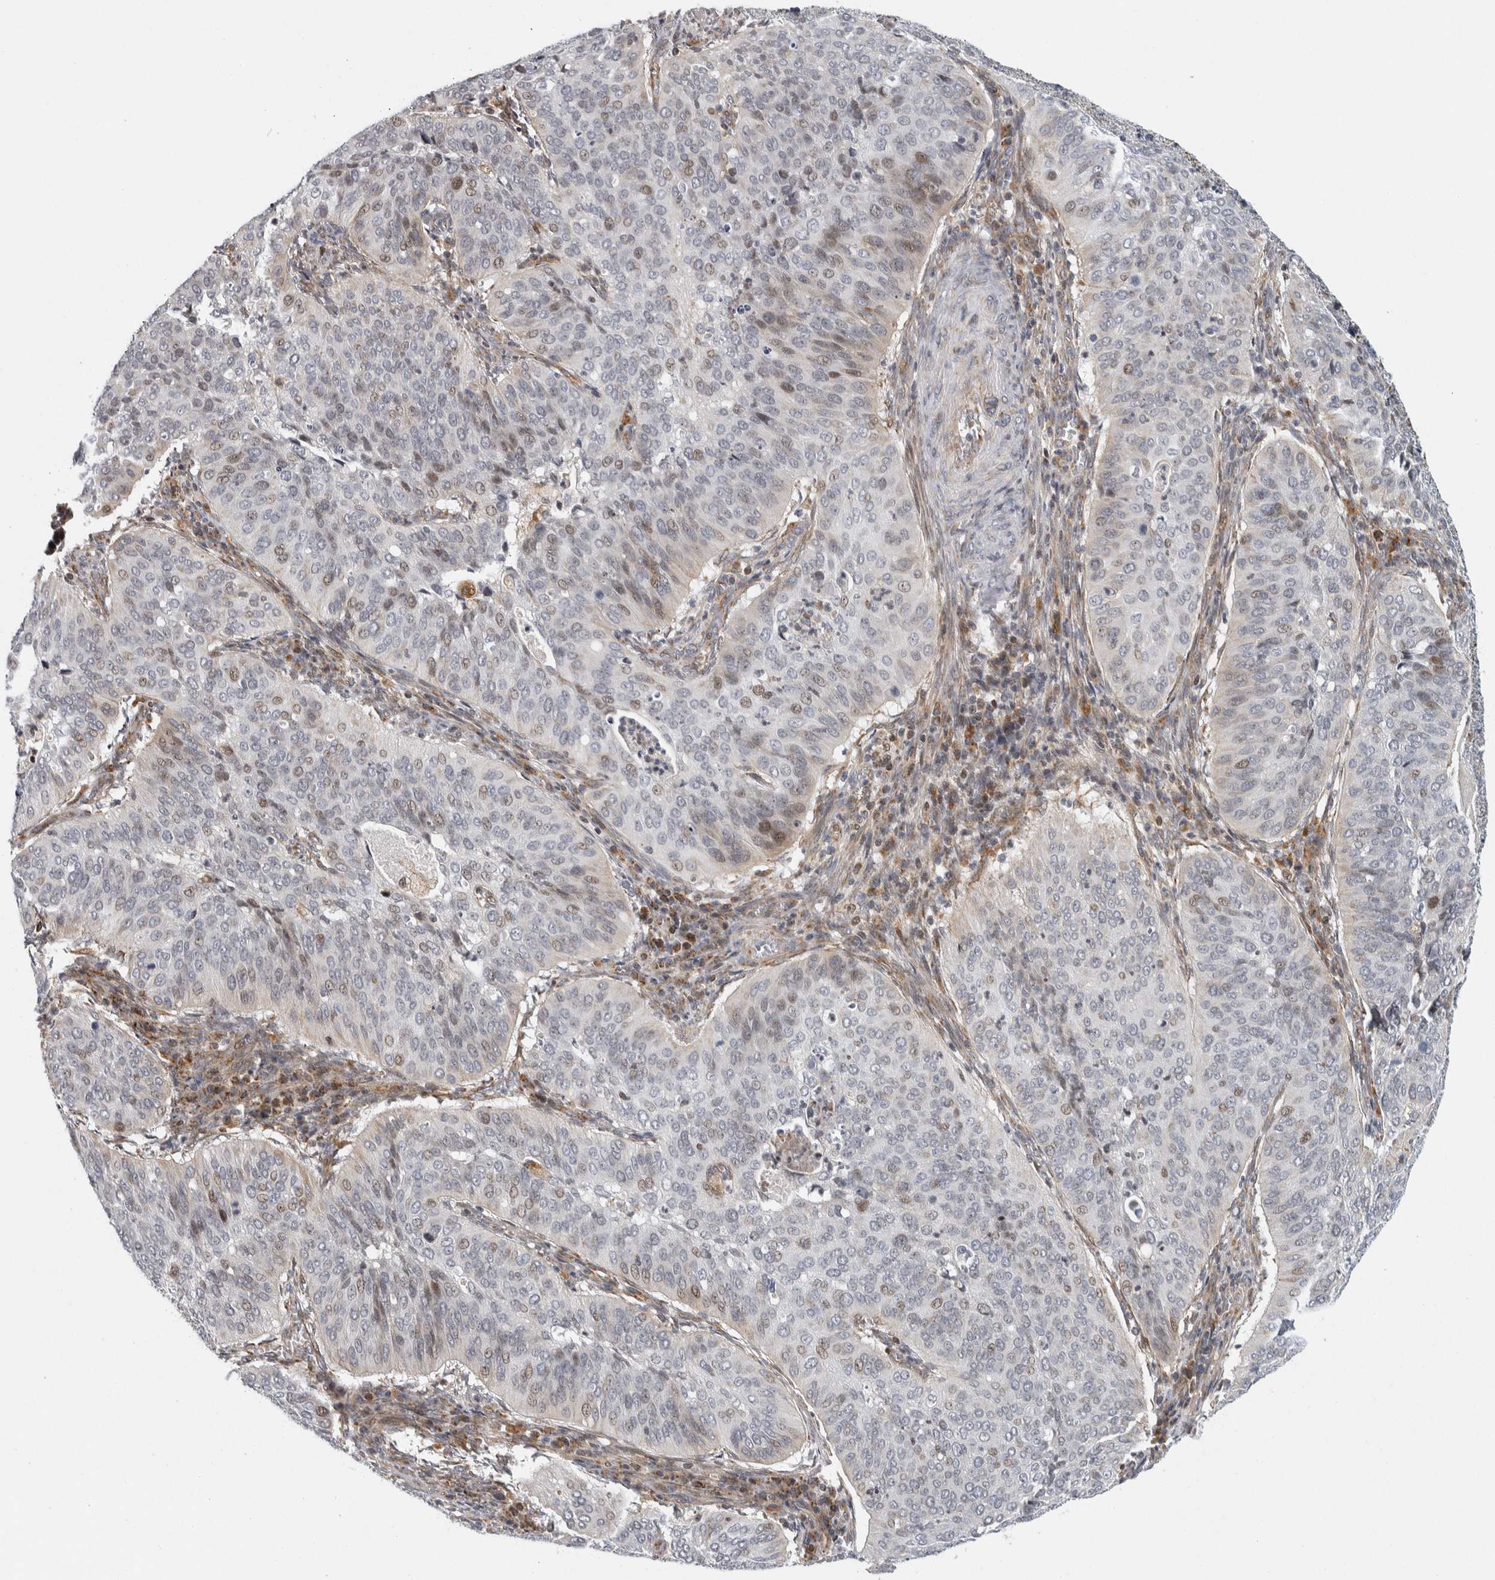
{"staining": {"intensity": "weak", "quantity": "<25%", "location": "nuclear"}, "tissue": "cervical cancer", "cell_type": "Tumor cells", "image_type": "cancer", "snomed": [{"axis": "morphology", "description": "Normal tissue, NOS"}, {"axis": "morphology", "description": "Squamous cell carcinoma, NOS"}, {"axis": "topography", "description": "Cervix"}], "caption": "An IHC photomicrograph of cervical cancer (squamous cell carcinoma) is shown. There is no staining in tumor cells of cervical cancer (squamous cell carcinoma).", "gene": "AFP", "patient": {"sex": "female", "age": 39}}